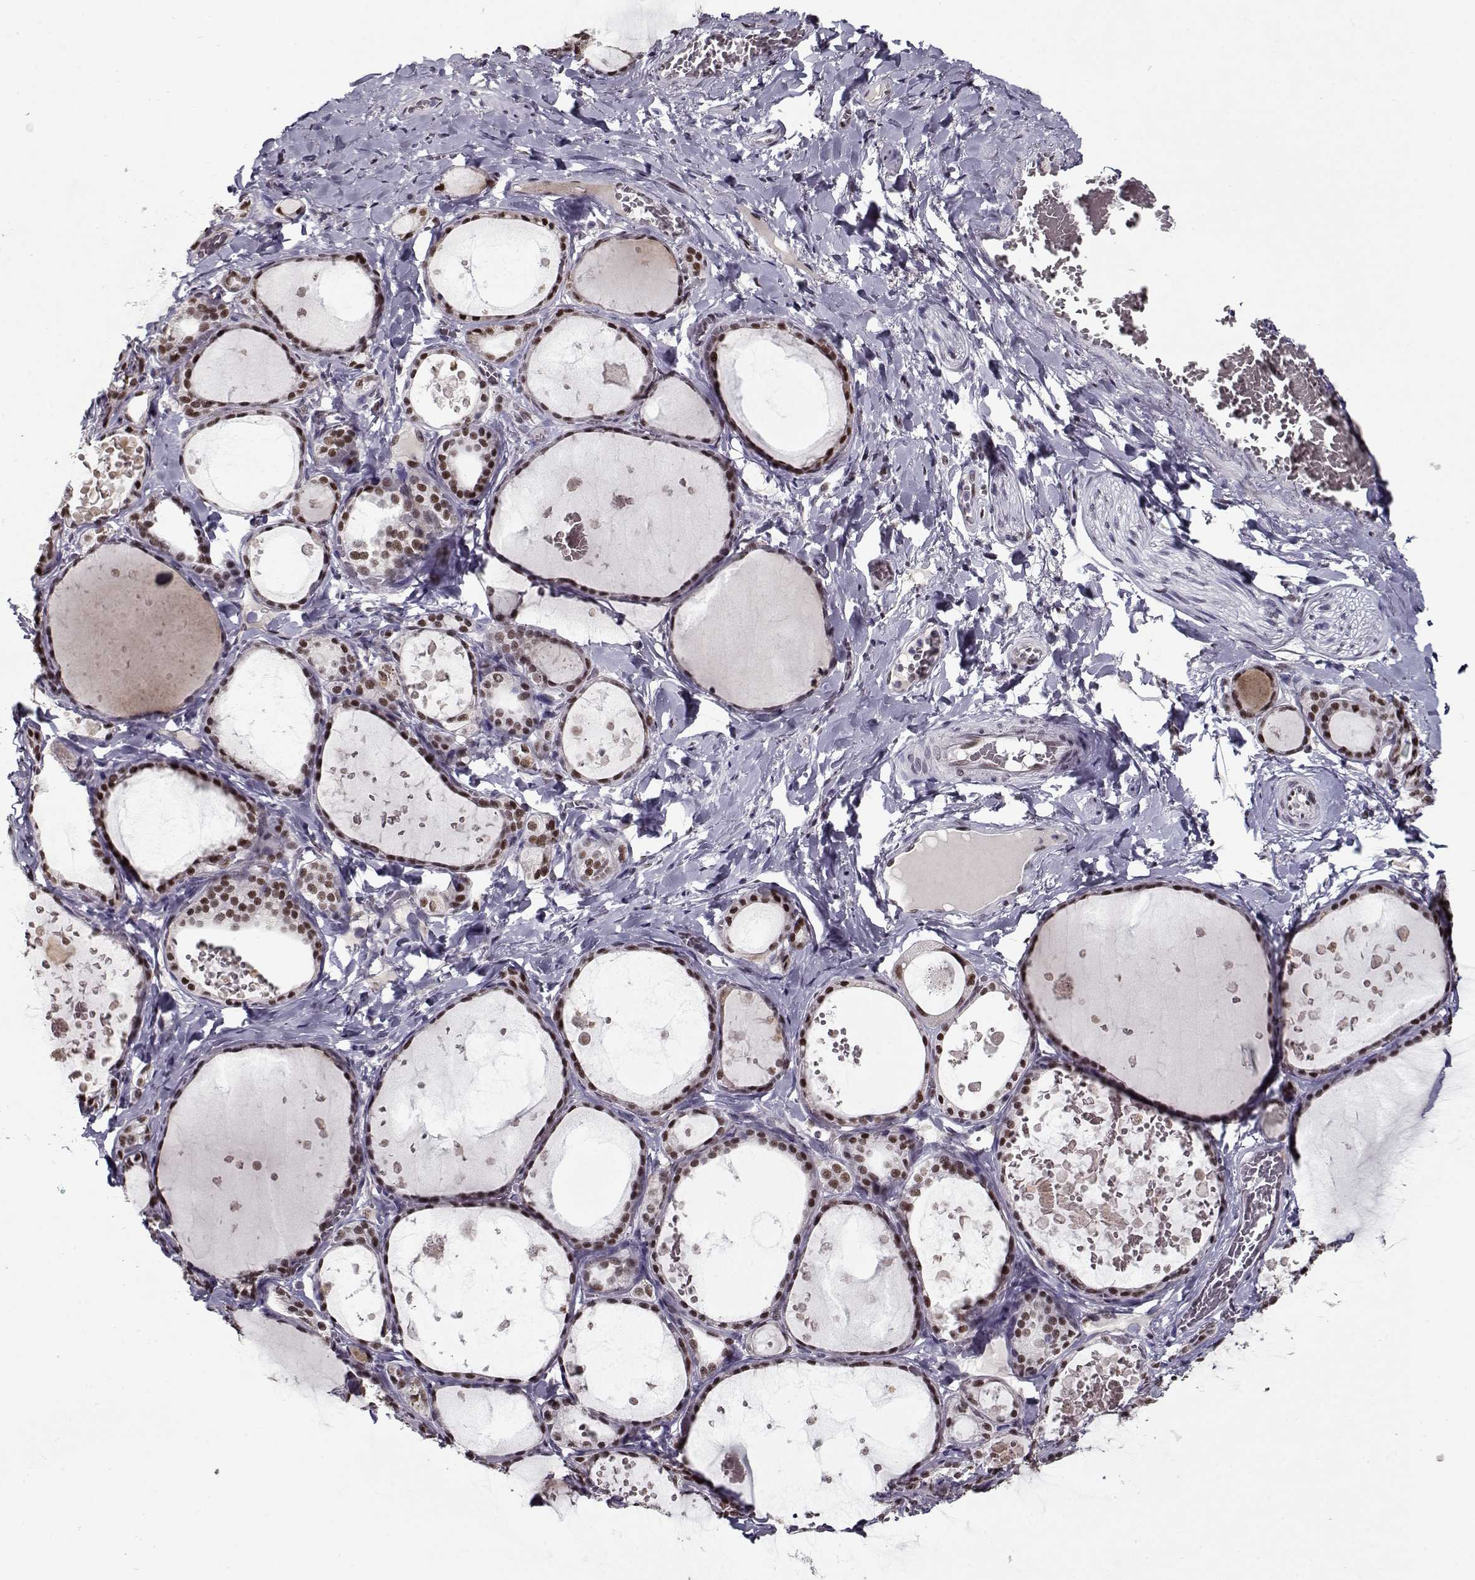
{"staining": {"intensity": "weak", "quantity": ">75%", "location": "nuclear"}, "tissue": "thyroid gland", "cell_type": "Glandular cells", "image_type": "normal", "snomed": [{"axis": "morphology", "description": "Normal tissue, NOS"}, {"axis": "topography", "description": "Thyroid gland"}], "caption": "Immunohistochemical staining of unremarkable thyroid gland demonstrates >75% levels of weak nuclear protein positivity in approximately >75% of glandular cells. (Stains: DAB (3,3'-diaminobenzidine) in brown, nuclei in blue, Microscopy: brightfield microscopy at high magnification).", "gene": "PRMT1", "patient": {"sex": "female", "age": 56}}